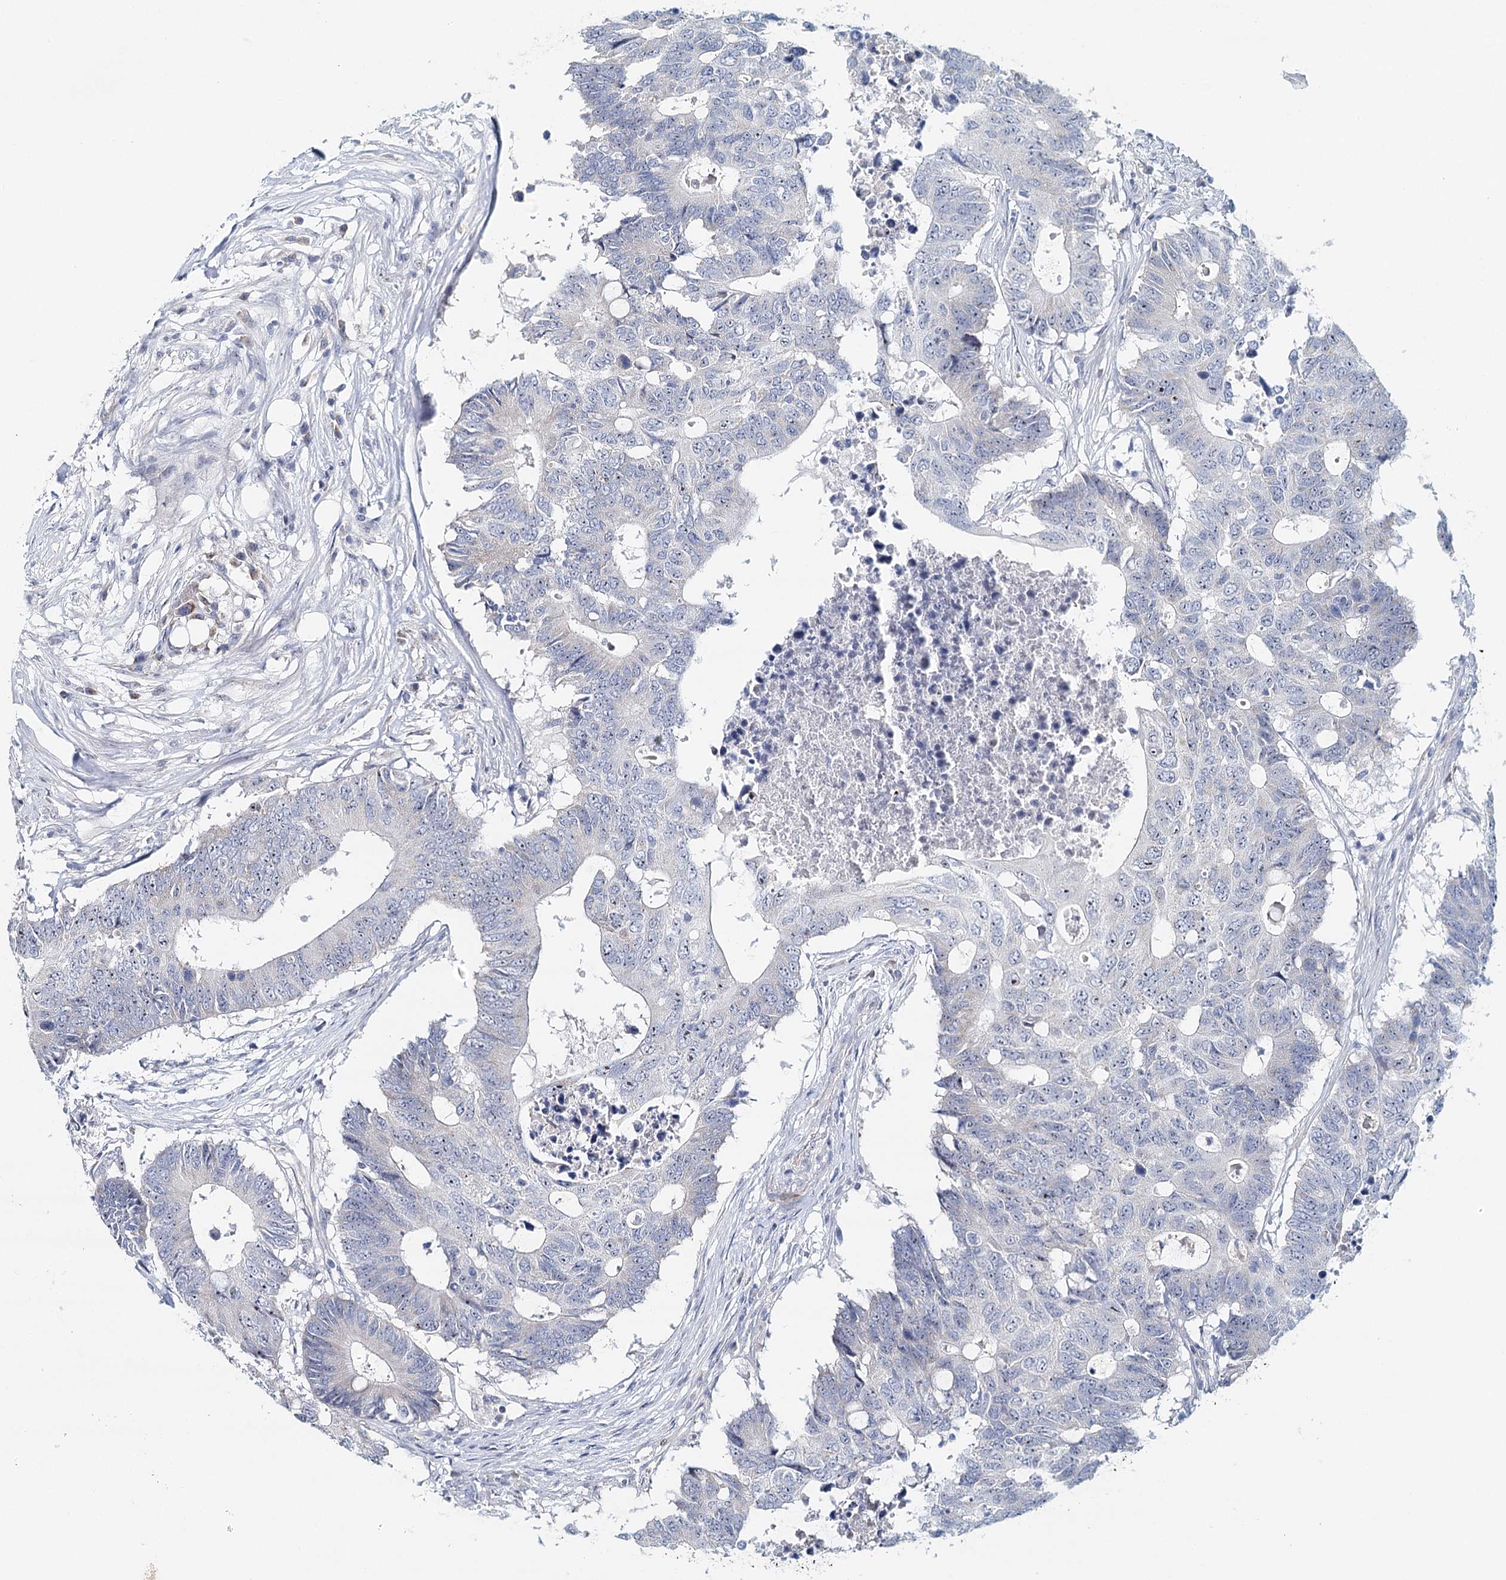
{"staining": {"intensity": "negative", "quantity": "none", "location": "none"}, "tissue": "colorectal cancer", "cell_type": "Tumor cells", "image_type": "cancer", "snomed": [{"axis": "morphology", "description": "Adenocarcinoma, NOS"}, {"axis": "topography", "description": "Colon"}], "caption": "Adenocarcinoma (colorectal) stained for a protein using immunohistochemistry (IHC) shows no staining tumor cells.", "gene": "RBM43", "patient": {"sex": "male", "age": 71}}